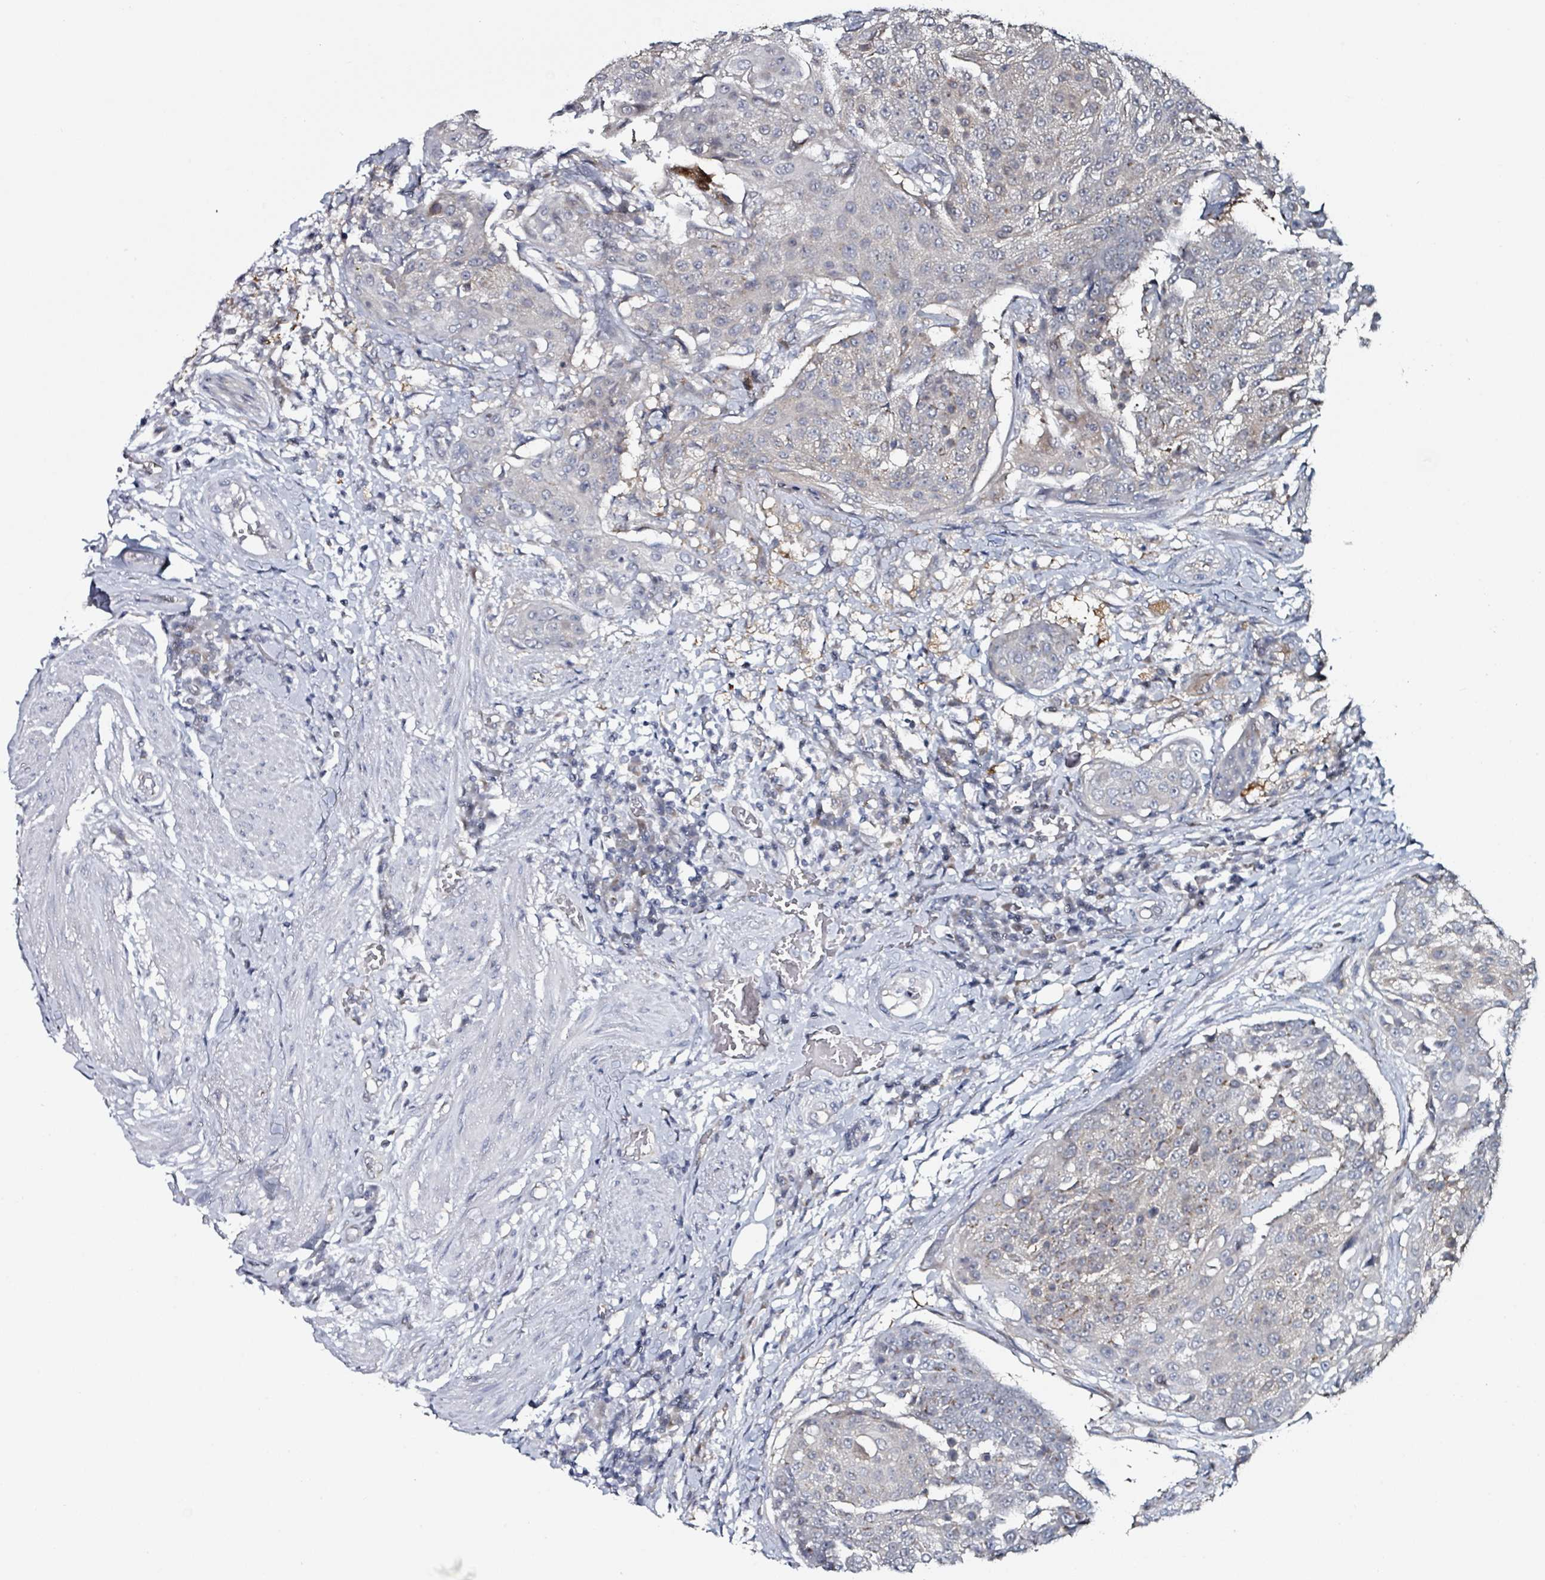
{"staining": {"intensity": "negative", "quantity": "none", "location": "none"}, "tissue": "urothelial cancer", "cell_type": "Tumor cells", "image_type": "cancer", "snomed": [{"axis": "morphology", "description": "Urothelial carcinoma, High grade"}, {"axis": "topography", "description": "Urinary bladder"}], "caption": "This is a image of IHC staining of high-grade urothelial carcinoma, which shows no staining in tumor cells.", "gene": "B3GAT3", "patient": {"sex": "female", "age": 63}}